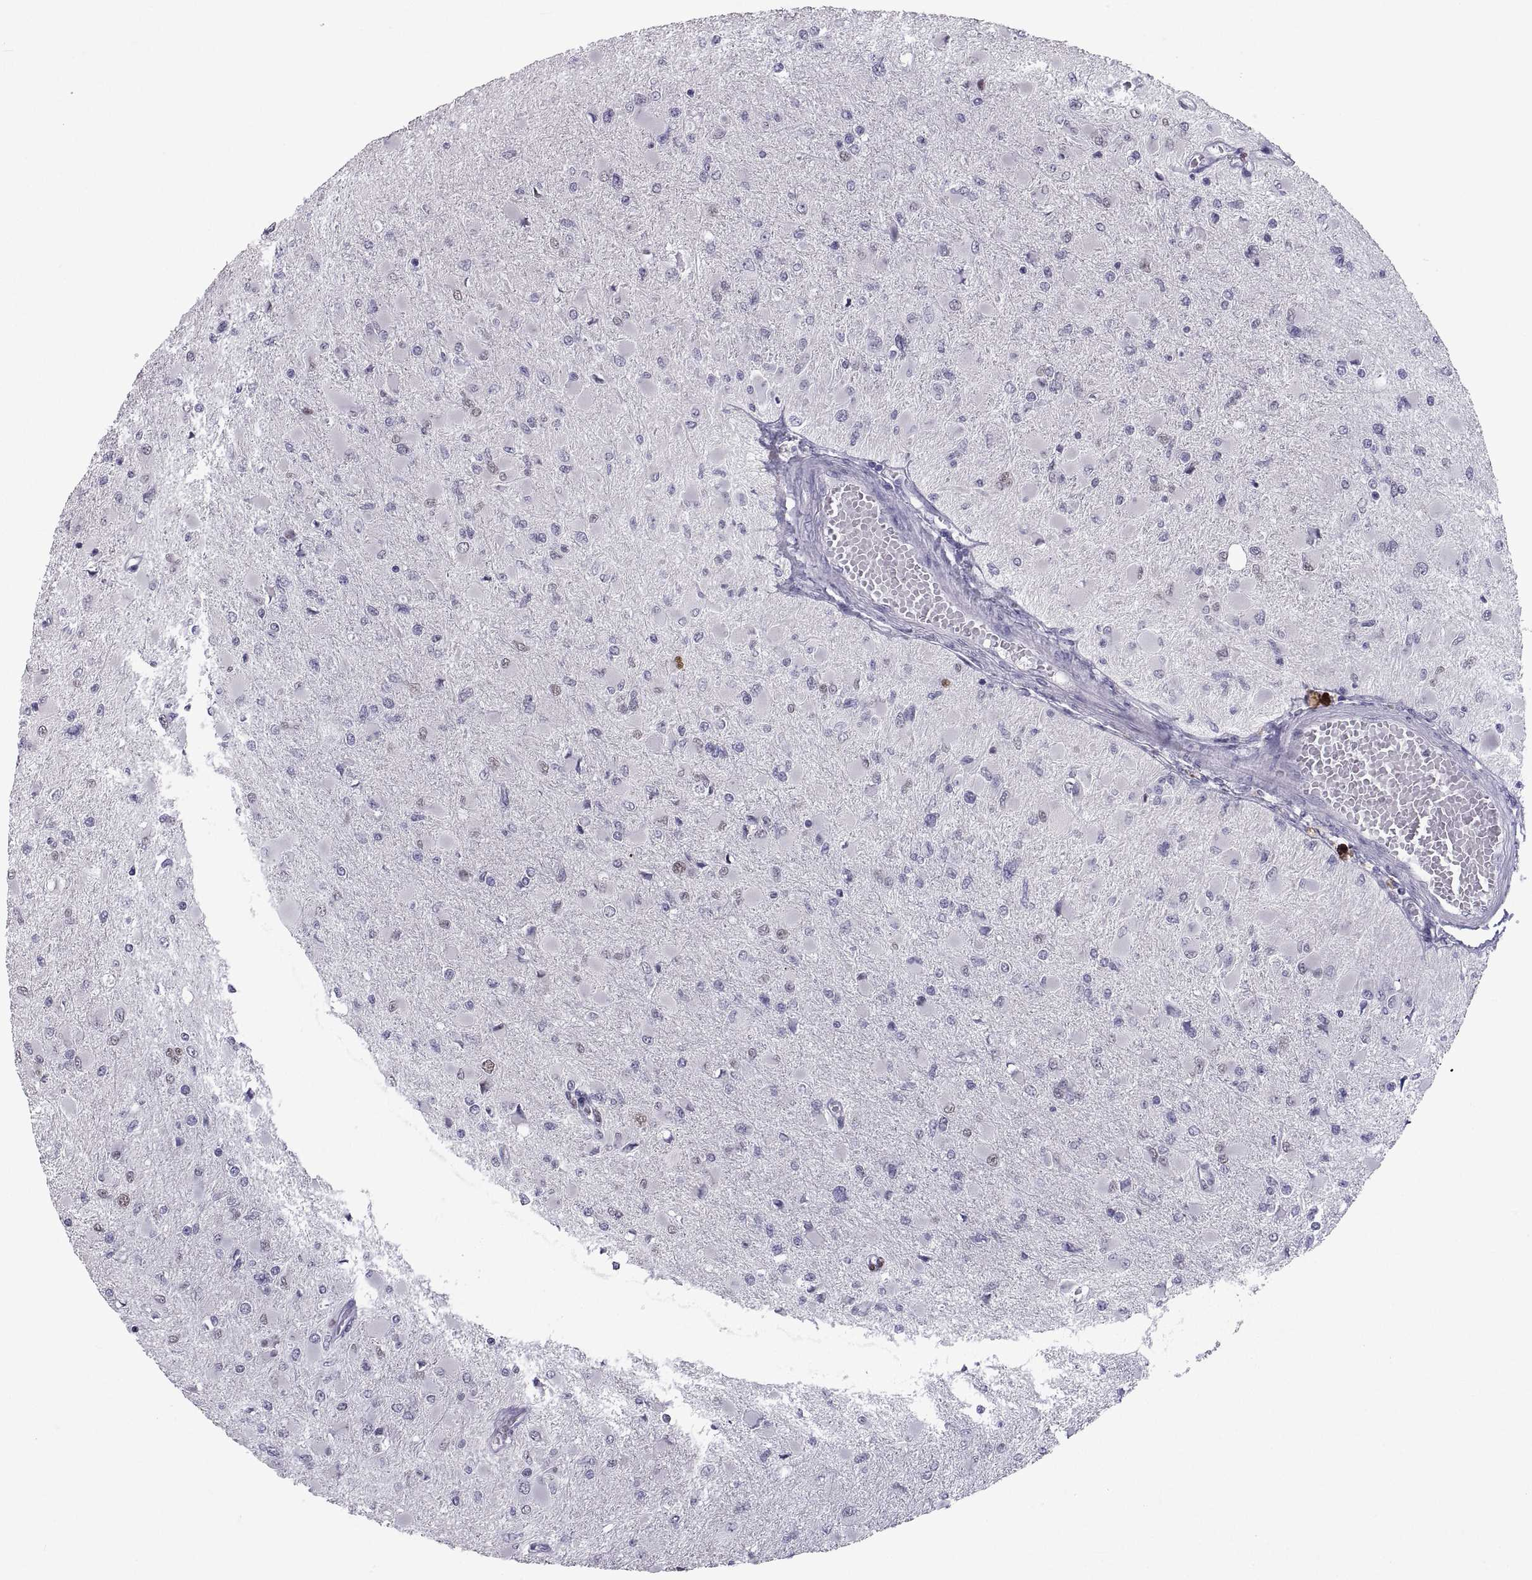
{"staining": {"intensity": "negative", "quantity": "none", "location": "none"}, "tissue": "glioma", "cell_type": "Tumor cells", "image_type": "cancer", "snomed": [{"axis": "morphology", "description": "Glioma, malignant, High grade"}, {"axis": "topography", "description": "Cerebral cortex"}], "caption": "This is an IHC micrograph of malignant glioma (high-grade). There is no staining in tumor cells.", "gene": "SOX21", "patient": {"sex": "female", "age": 36}}